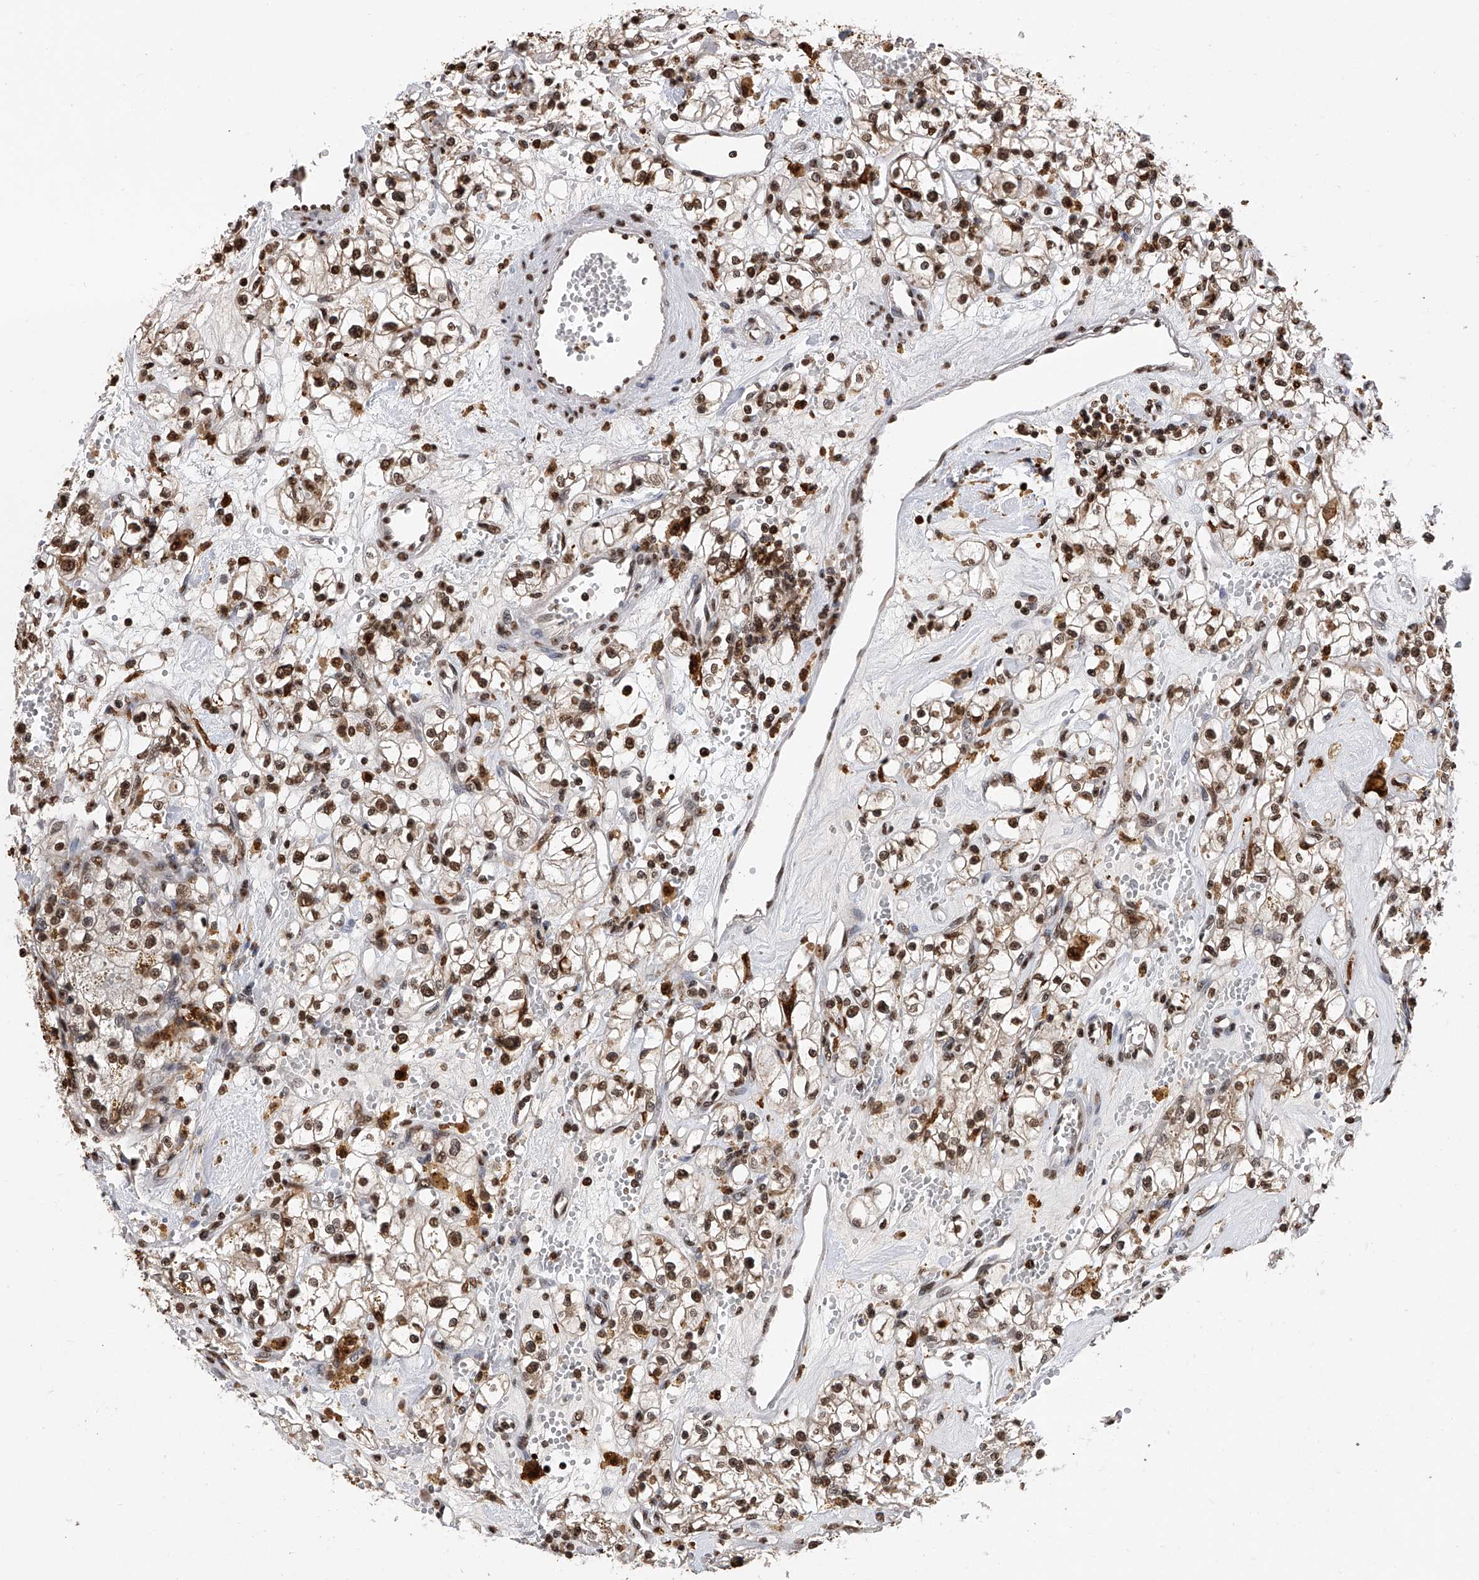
{"staining": {"intensity": "strong", "quantity": ">75%", "location": "nuclear"}, "tissue": "renal cancer", "cell_type": "Tumor cells", "image_type": "cancer", "snomed": [{"axis": "morphology", "description": "Adenocarcinoma, NOS"}, {"axis": "topography", "description": "Kidney"}], "caption": "Renal cancer (adenocarcinoma) stained with IHC demonstrates strong nuclear positivity in about >75% of tumor cells.", "gene": "CFAP410", "patient": {"sex": "male", "age": 56}}